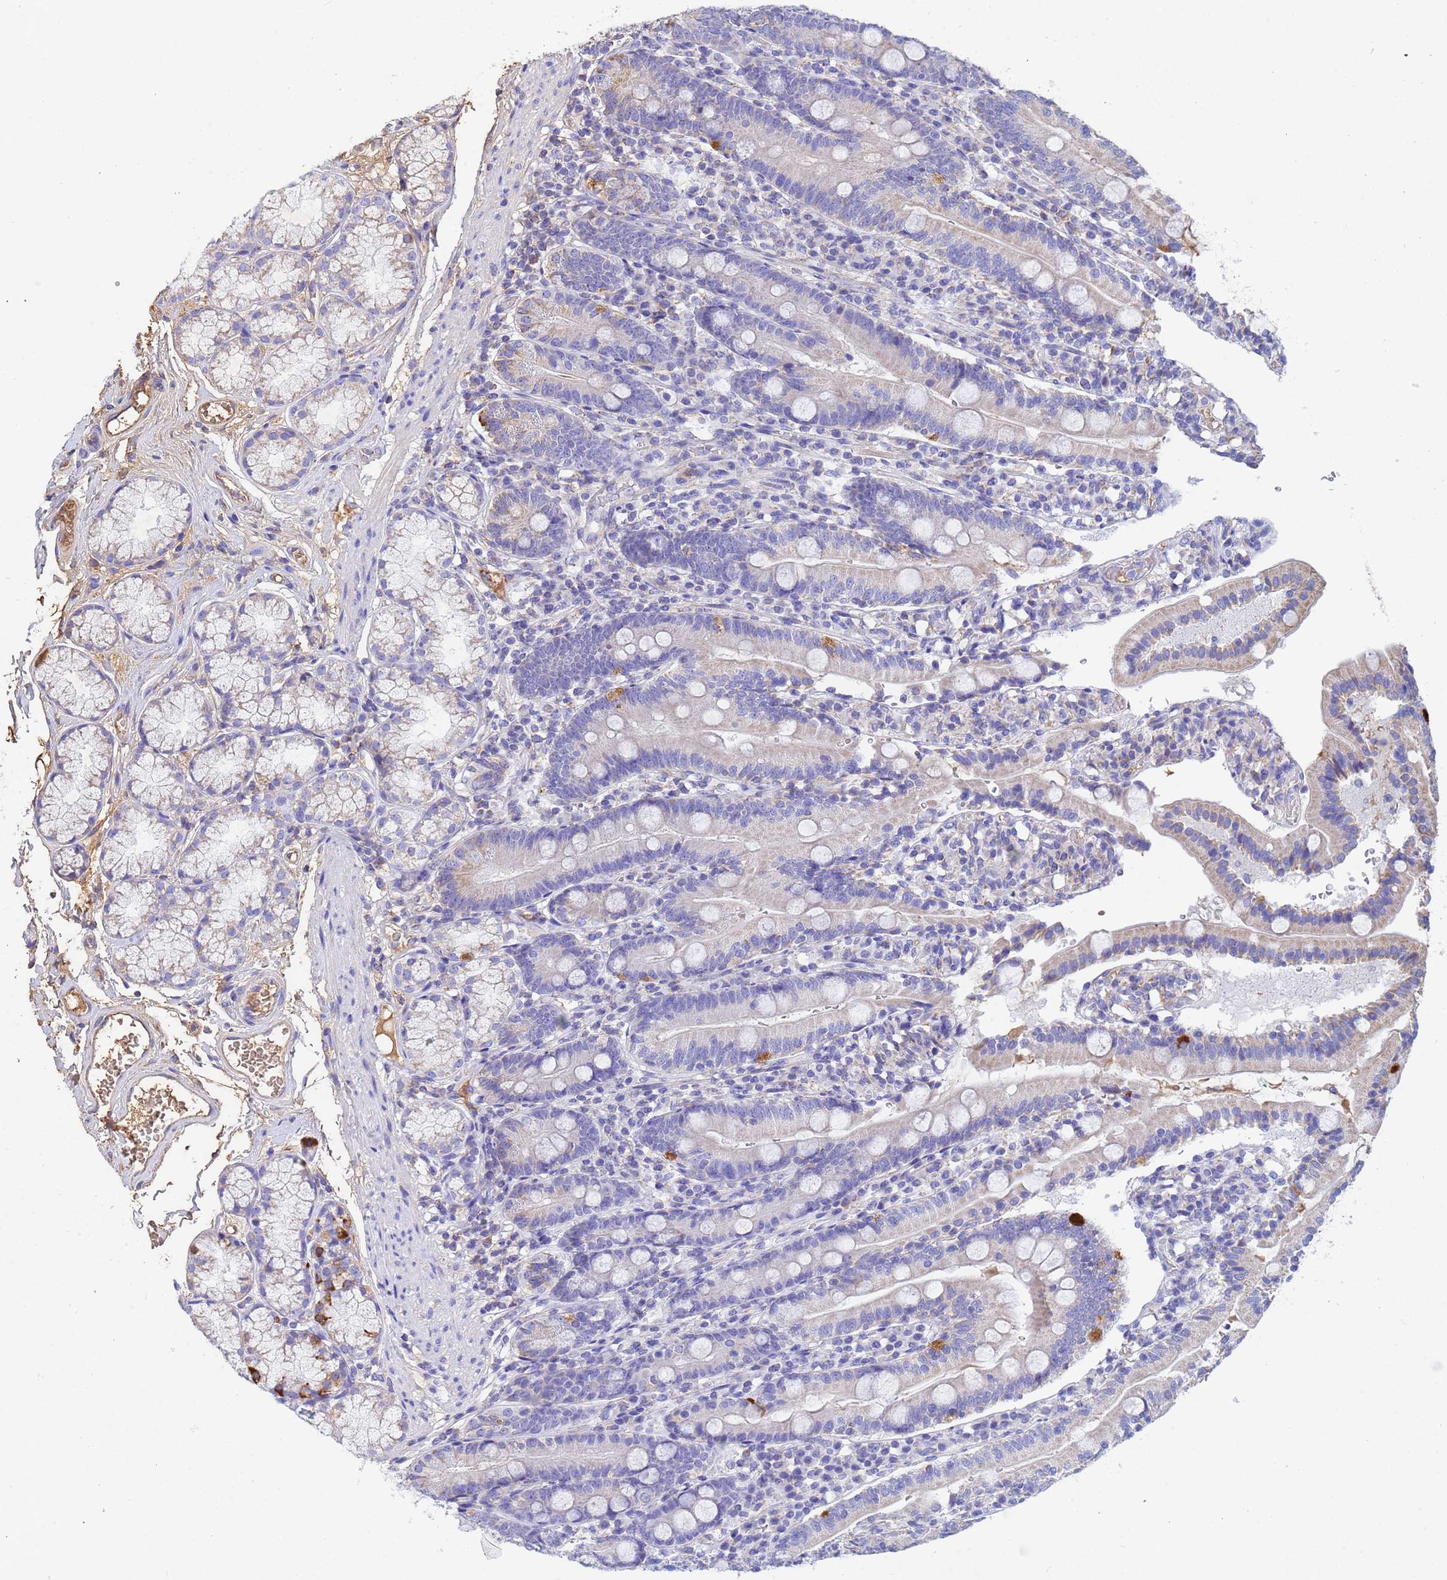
{"staining": {"intensity": "weak", "quantity": "<25%", "location": "cytoplasmic/membranous"}, "tissue": "duodenum", "cell_type": "Glandular cells", "image_type": "normal", "snomed": [{"axis": "morphology", "description": "Normal tissue, NOS"}, {"axis": "topography", "description": "Duodenum"}], "caption": "This is an IHC image of unremarkable human duodenum. There is no positivity in glandular cells.", "gene": "GLUD1", "patient": {"sex": "female", "age": 67}}